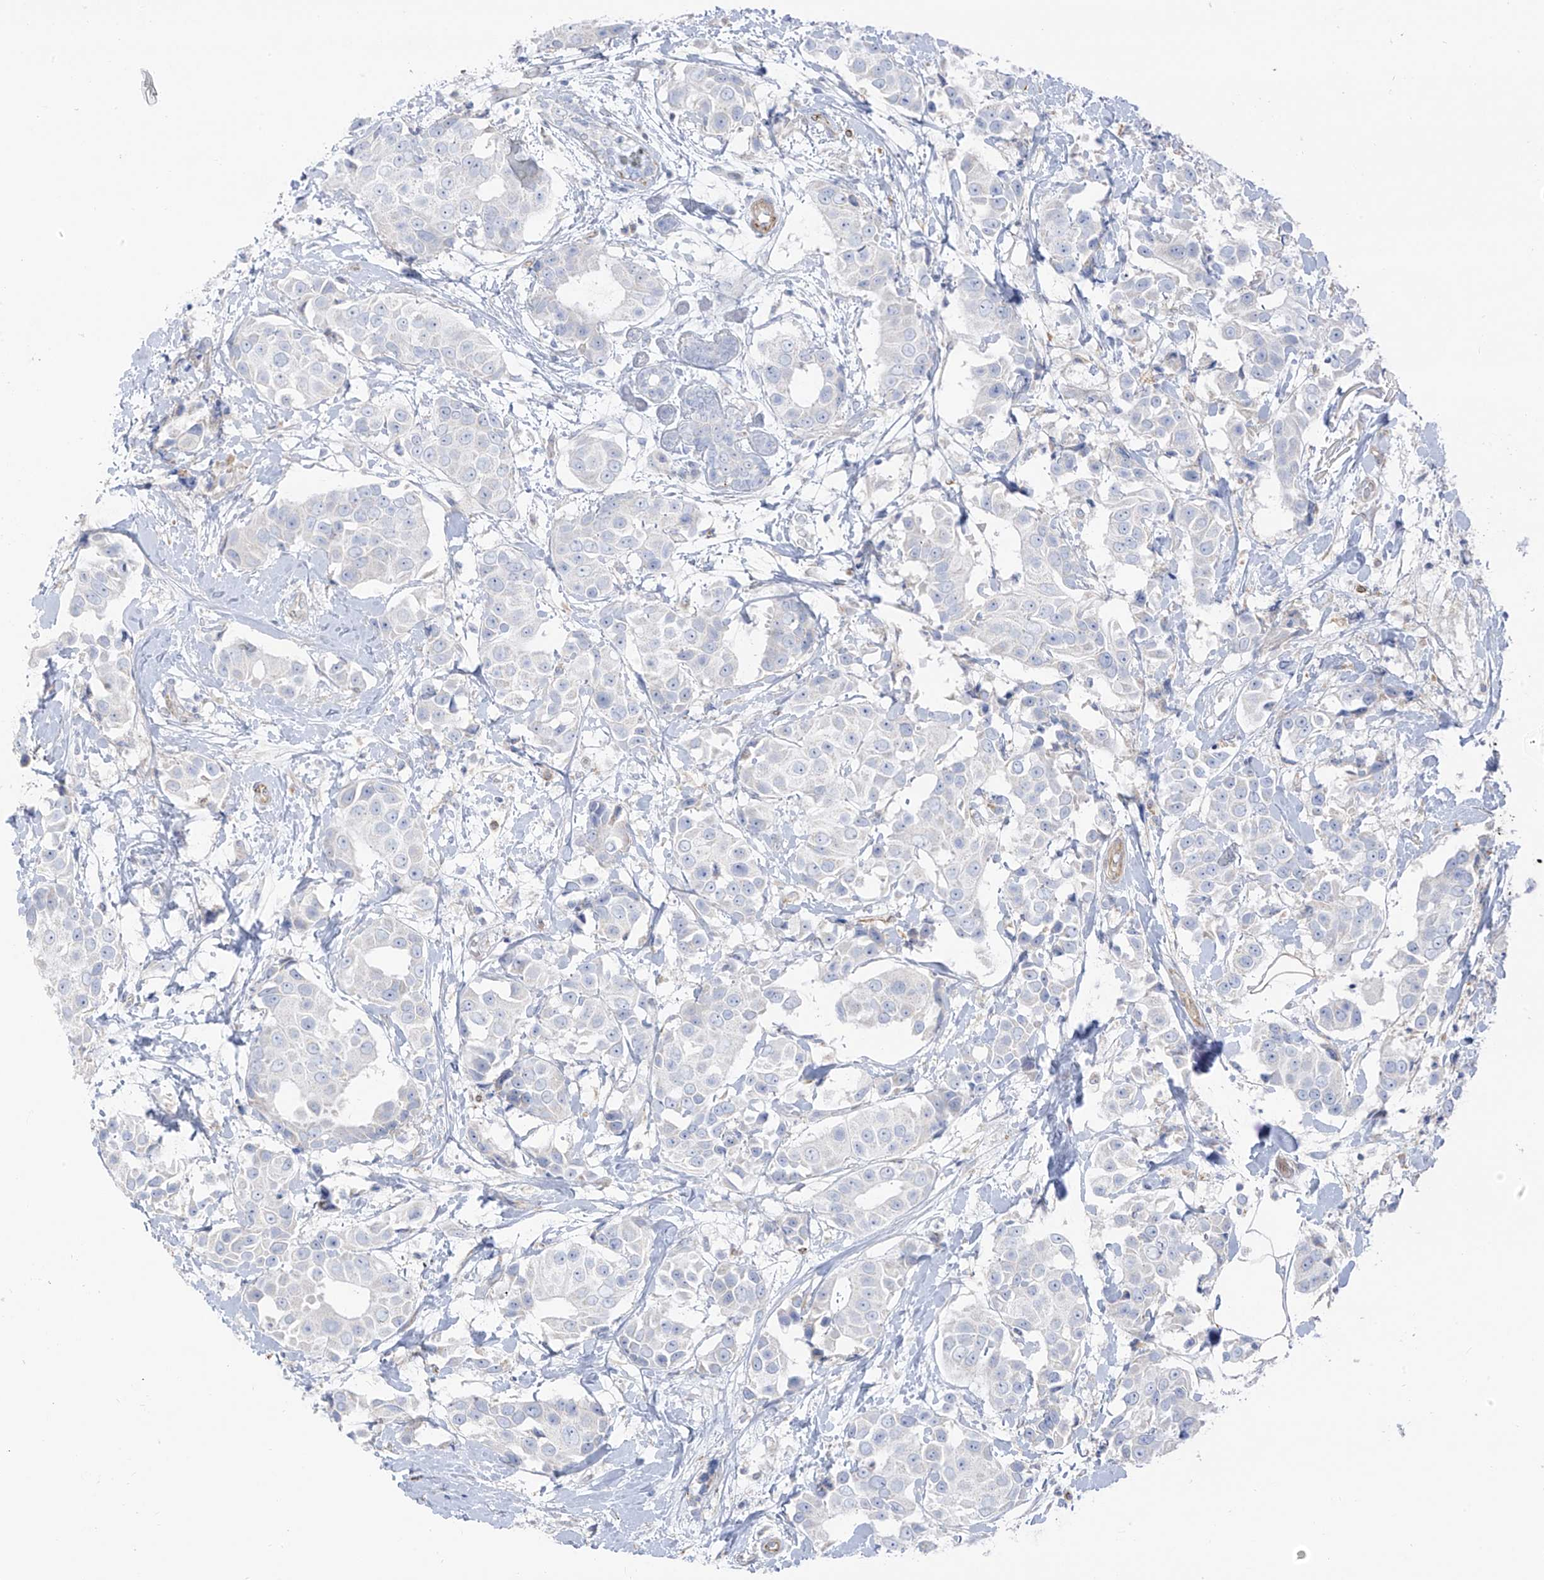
{"staining": {"intensity": "negative", "quantity": "none", "location": "none"}, "tissue": "breast cancer", "cell_type": "Tumor cells", "image_type": "cancer", "snomed": [{"axis": "morphology", "description": "Normal tissue, NOS"}, {"axis": "morphology", "description": "Duct carcinoma"}, {"axis": "topography", "description": "Breast"}], "caption": "Immunohistochemical staining of breast cancer shows no significant staining in tumor cells.", "gene": "TAL2", "patient": {"sex": "female", "age": 39}}